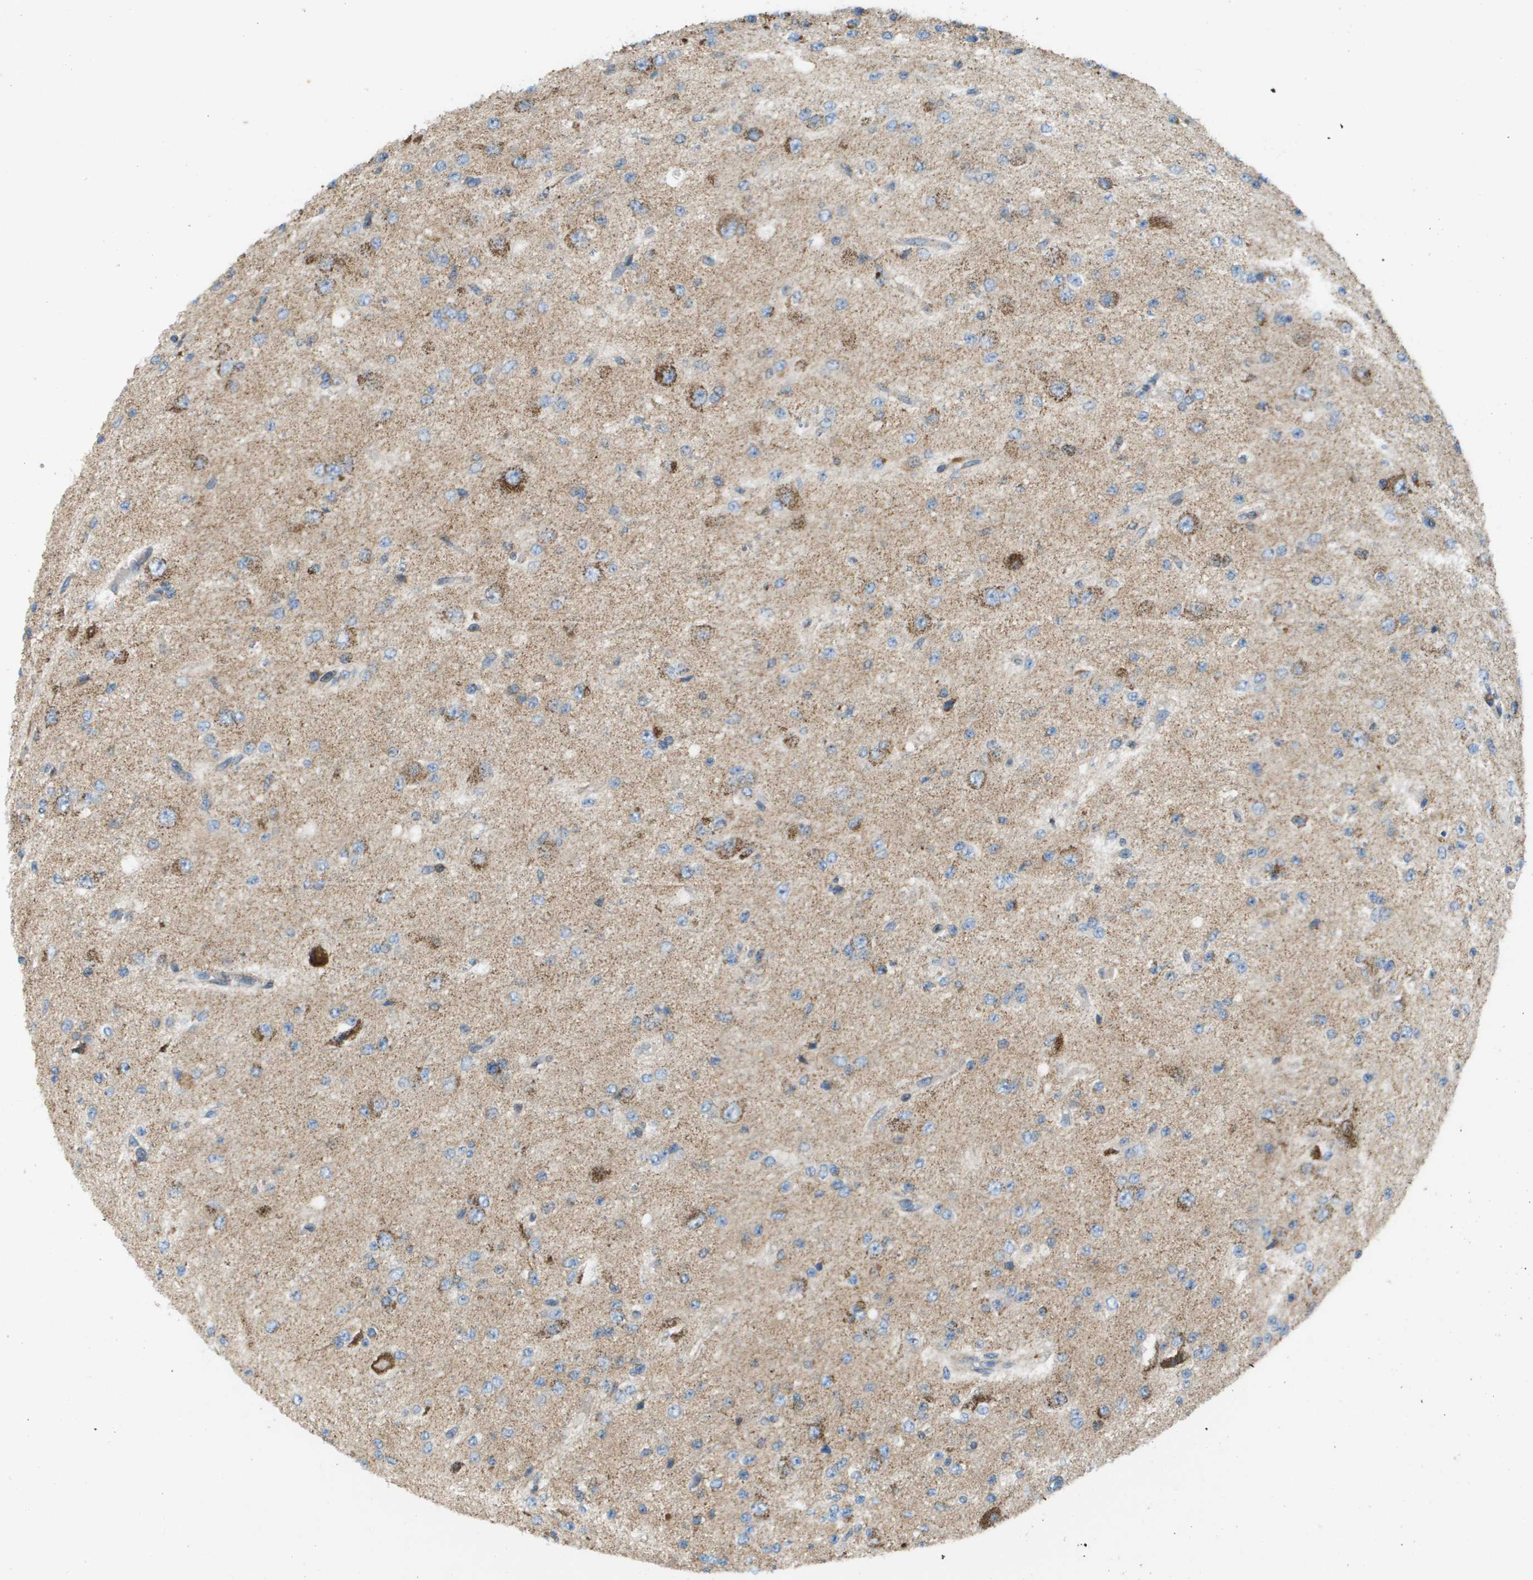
{"staining": {"intensity": "moderate", "quantity": "<25%", "location": "cytoplasmic/membranous"}, "tissue": "glioma", "cell_type": "Tumor cells", "image_type": "cancer", "snomed": [{"axis": "morphology", "description": "Glioma, malignant, High grade"}, {"axis": "topography", "description": "pancreas cauda"}], "caption": "A histopathology image of human glioma stained for a protein reveals moderate cytoplasmic/membranous brown staining in tumor cells.", "gene": "TAOK3", "patient": {"sex": "male", "age": 60}}